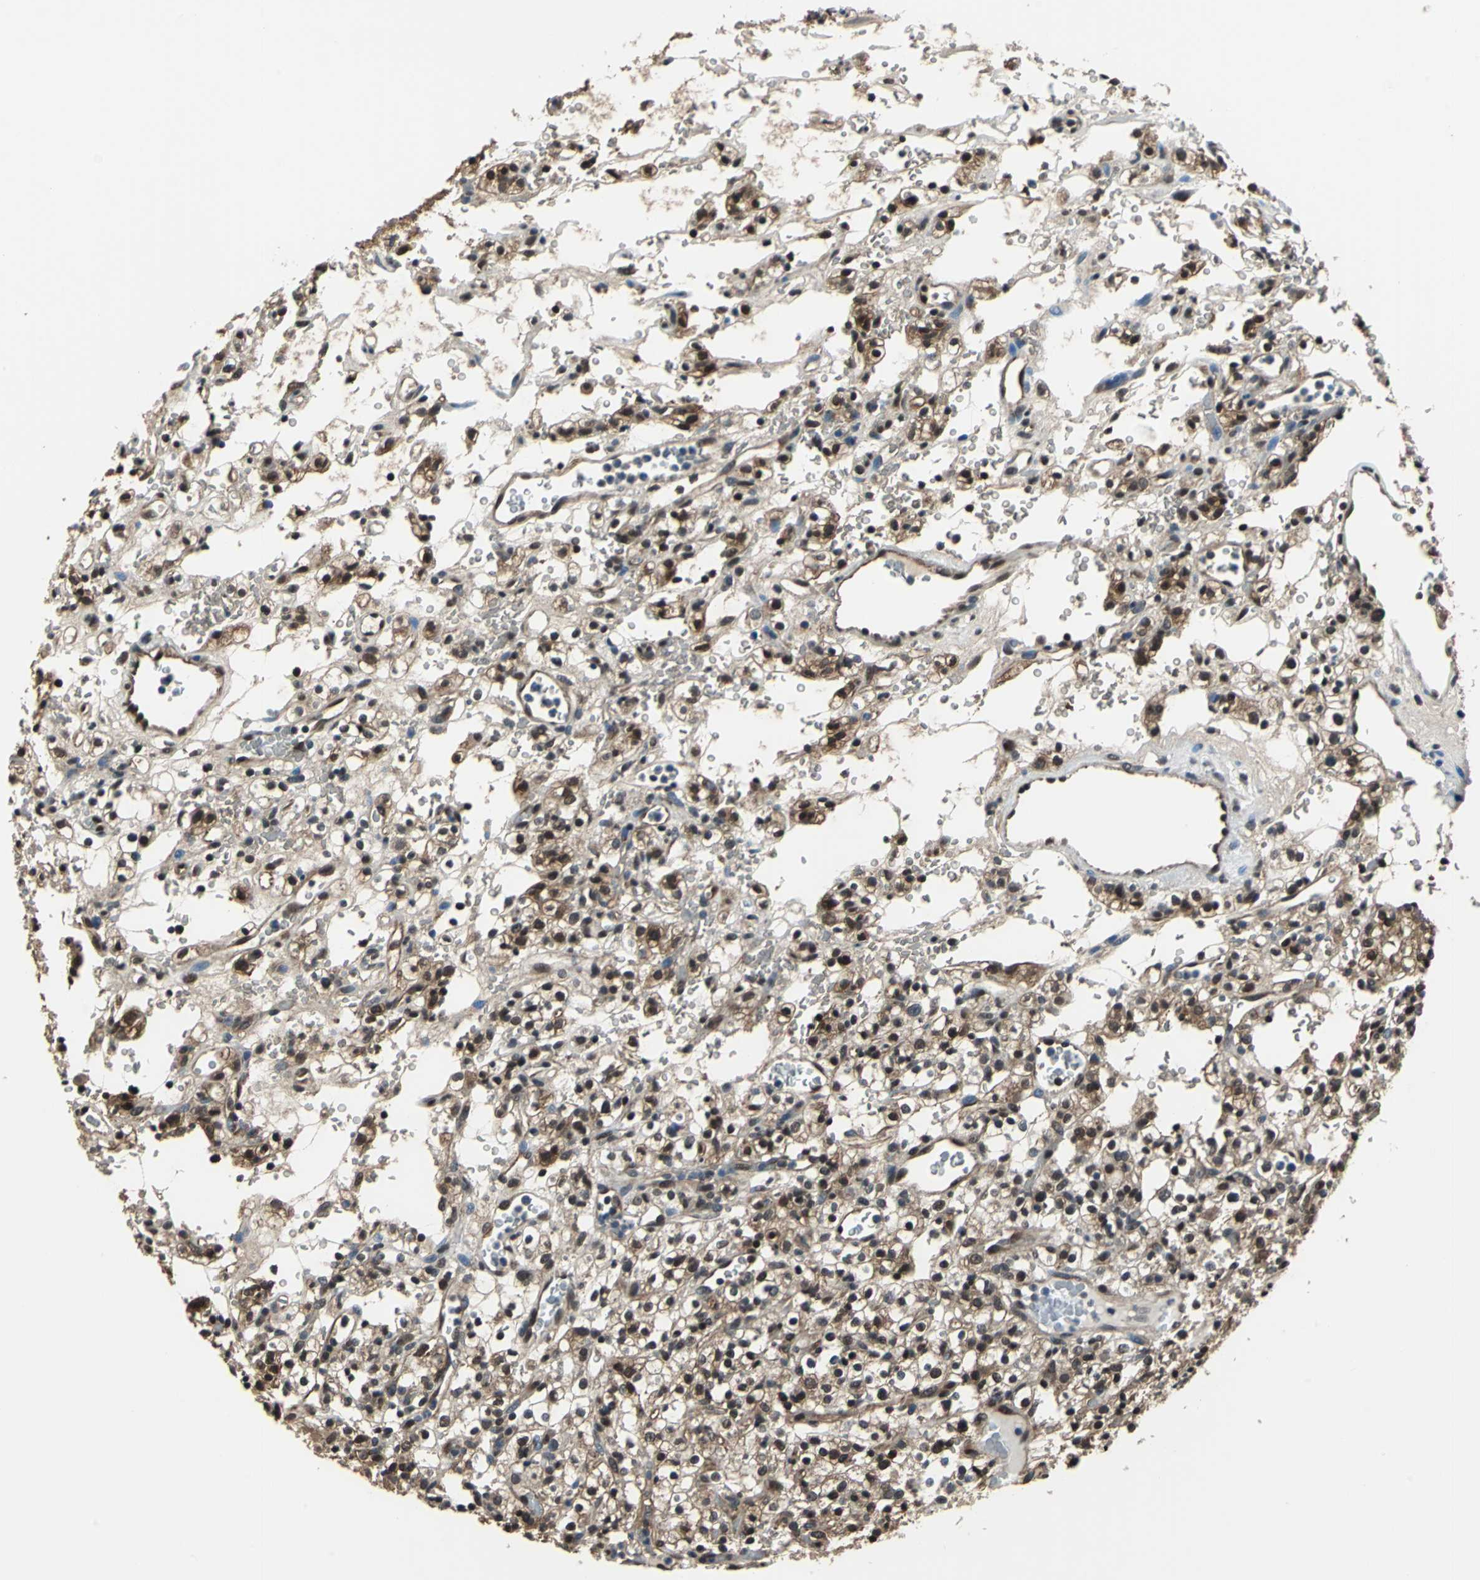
{"staining": {"intensity": "moderate", "quantity": ">75%", "location": "cytoplasmic/membranous,nuclear"}, "tissue": "renal cancer", "cell_type": "Tumor cells", "image_type": "cancer", "snomed": [{"axis": "morphology", "description": "Normal tissue, NOS"}, {"axis": "morphology", "description": "Adenocarcinoma, NOS"}, {"axis": "topography", "description": "Kidney"}], "caption": "DAB (3,3'-diaminobenzidine) immunohistochemical staining of adenocarcinoma (renal) exhibits moderate cytoplasmic/membranous and nuclear protein expression in about >75% of tumor cells.", "gene": "PSME1", "patient": {"sex": "female", "age": 72}}